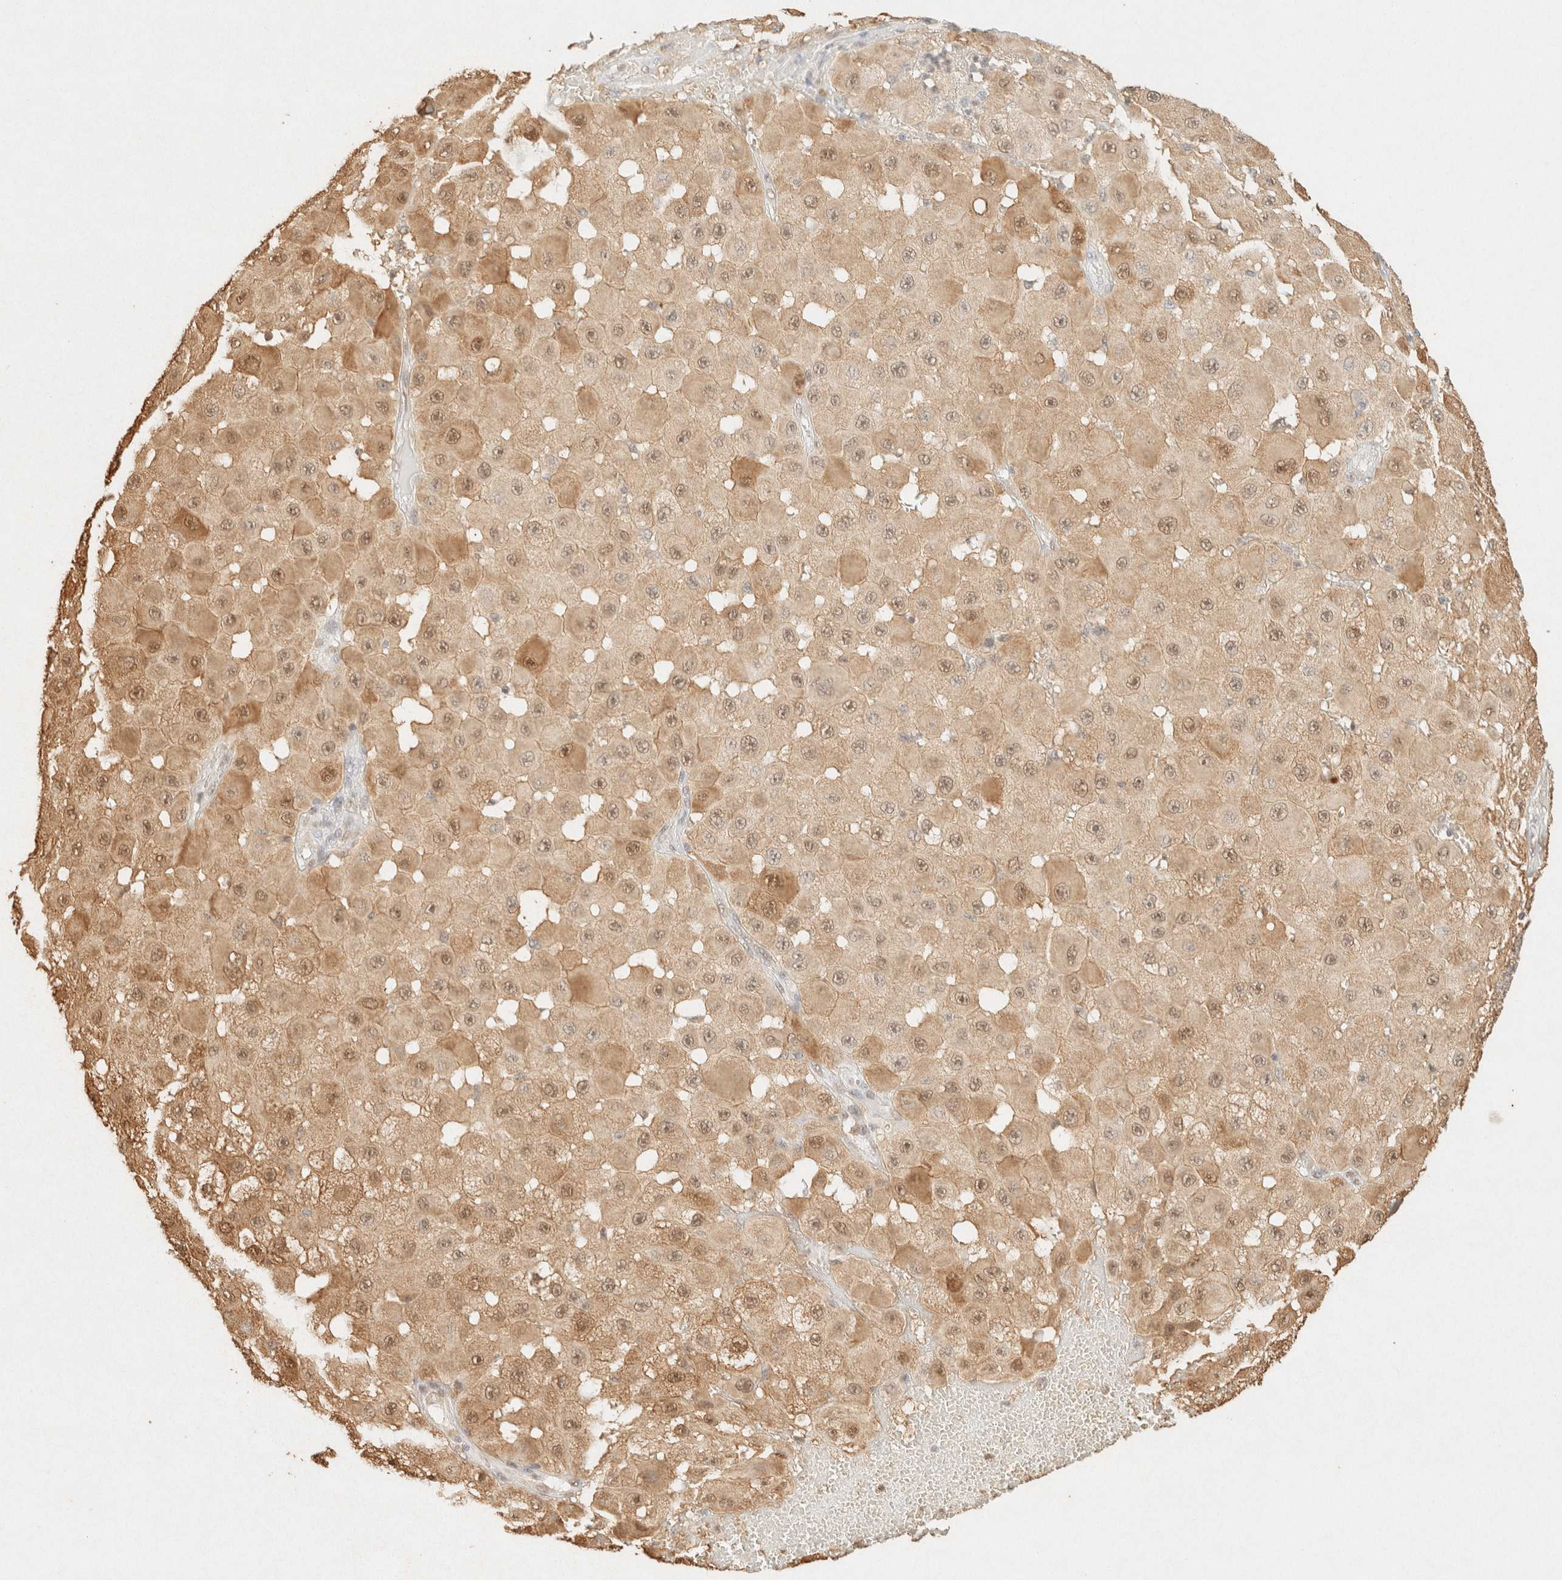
{"staining": {"intensity": "moderate", "quantity": ">75%", "location": "cytoplasmic/membranous,nuclear"}, "tissue": "melanoma", "cell_type": "Tumor cells", "image_type": "cancer", "snomed": [{"axis": "morphology", "description": "Malignant melanoma, NOS"}, {"axis": "topography", "description": "Skin"}], "caption": "Malignant melanoma stained with DAB (3,3'-diaminobenzidine) IHC reveals medium levels of moderate cytoplasmic/membranous and nuclear positivity in approximately >75% of tumor cells.", "gene": "S100A13", "patient": {"sex": "female", "age": 81}}